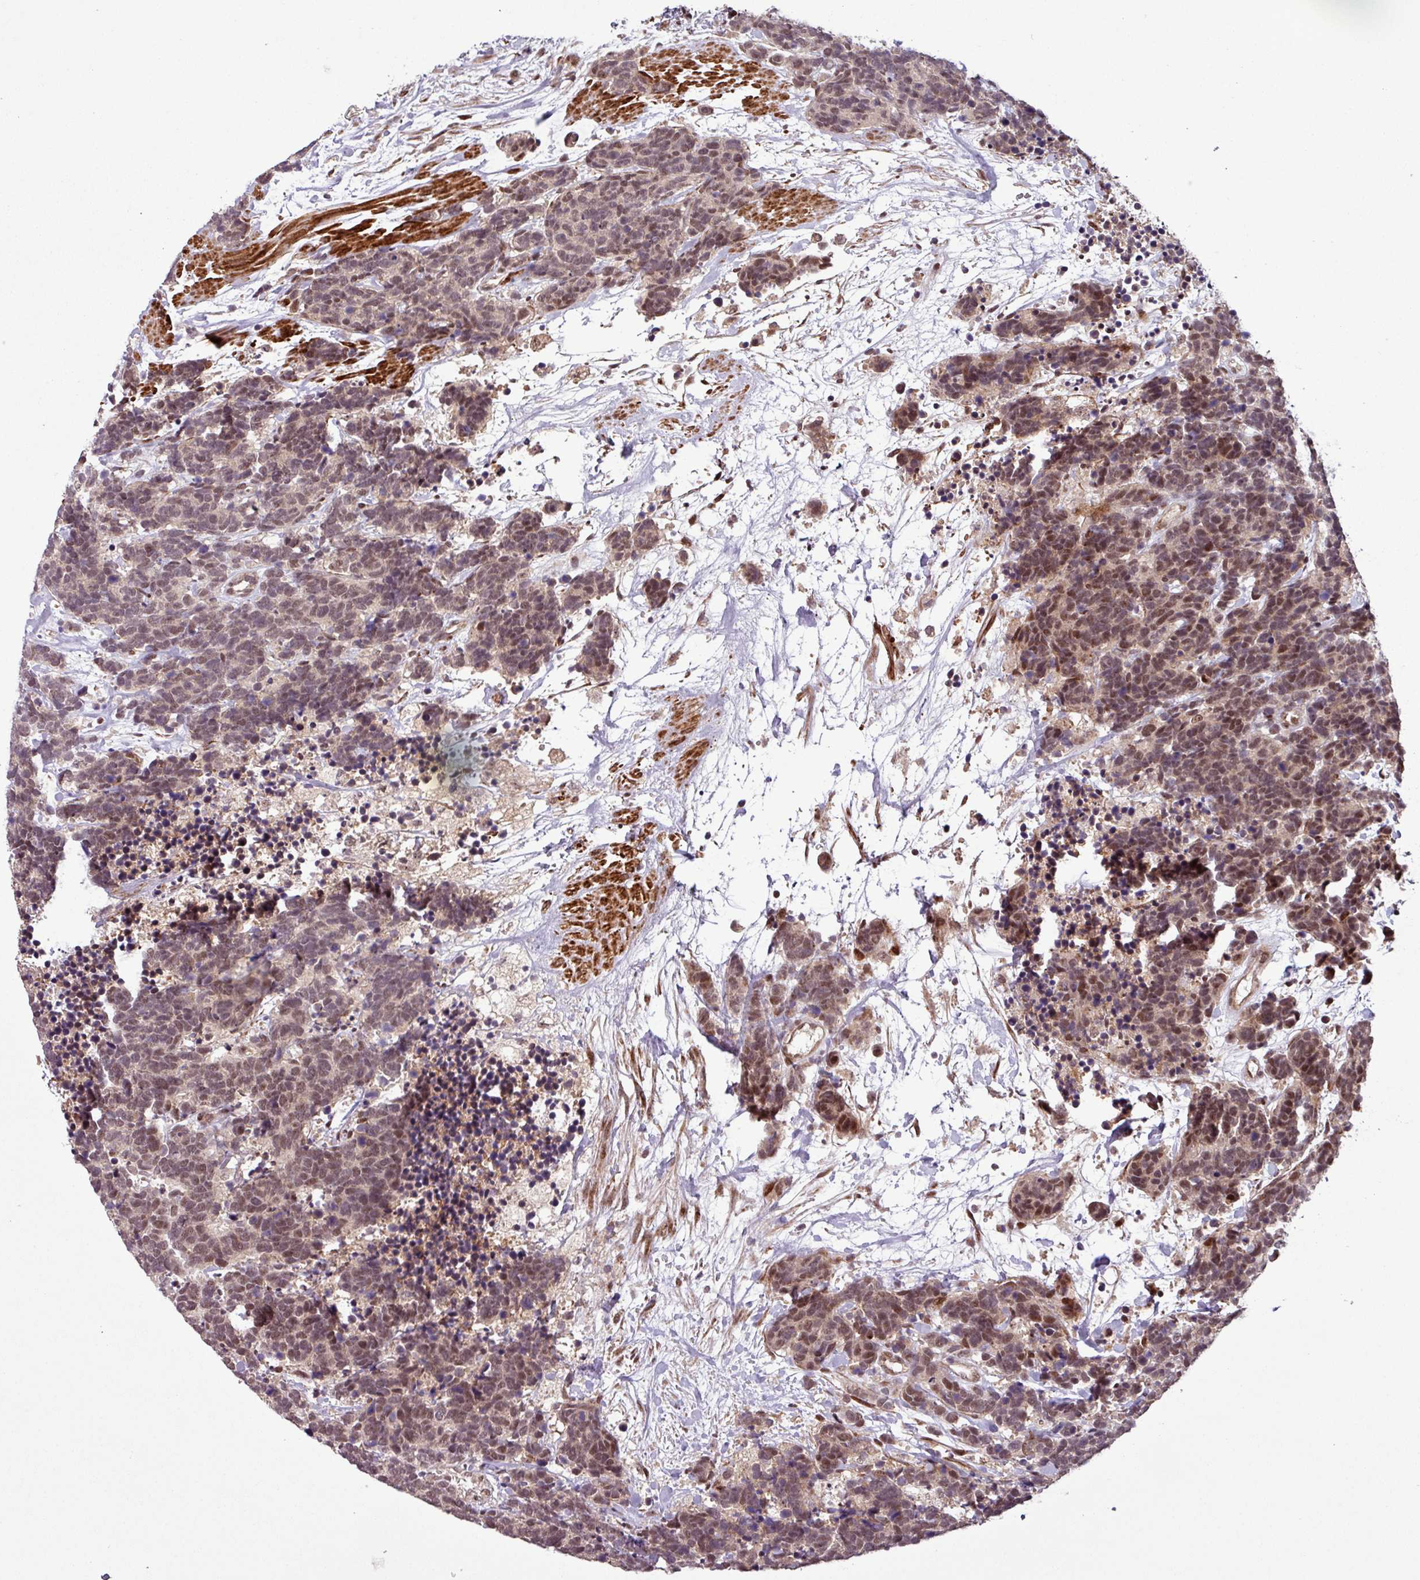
{"staining": {"intensity": "moderate", "quantity": "25%-75%", "location": "nuclear"}, "tissue": "carcinoid", "cell_type": "Tumor cells", "image_type": "cancer", "snomed": [{"axis": "morphology", "description": "Carcinoma, NOS"}, {"axis": "morphology", "description": "Carcinoid, malignant, NOS"}, {"axis": "topography", "description": "Prostate"}], "caption": "IHC photomicrograph of carcinoid stained for a protein (brown), which exhibits medium levels of moderate nuclear expression in approximately 25%-75% of tumor cells.", "gene": "SLC22A24", "patient": {"sex": "male", "age": 57}}